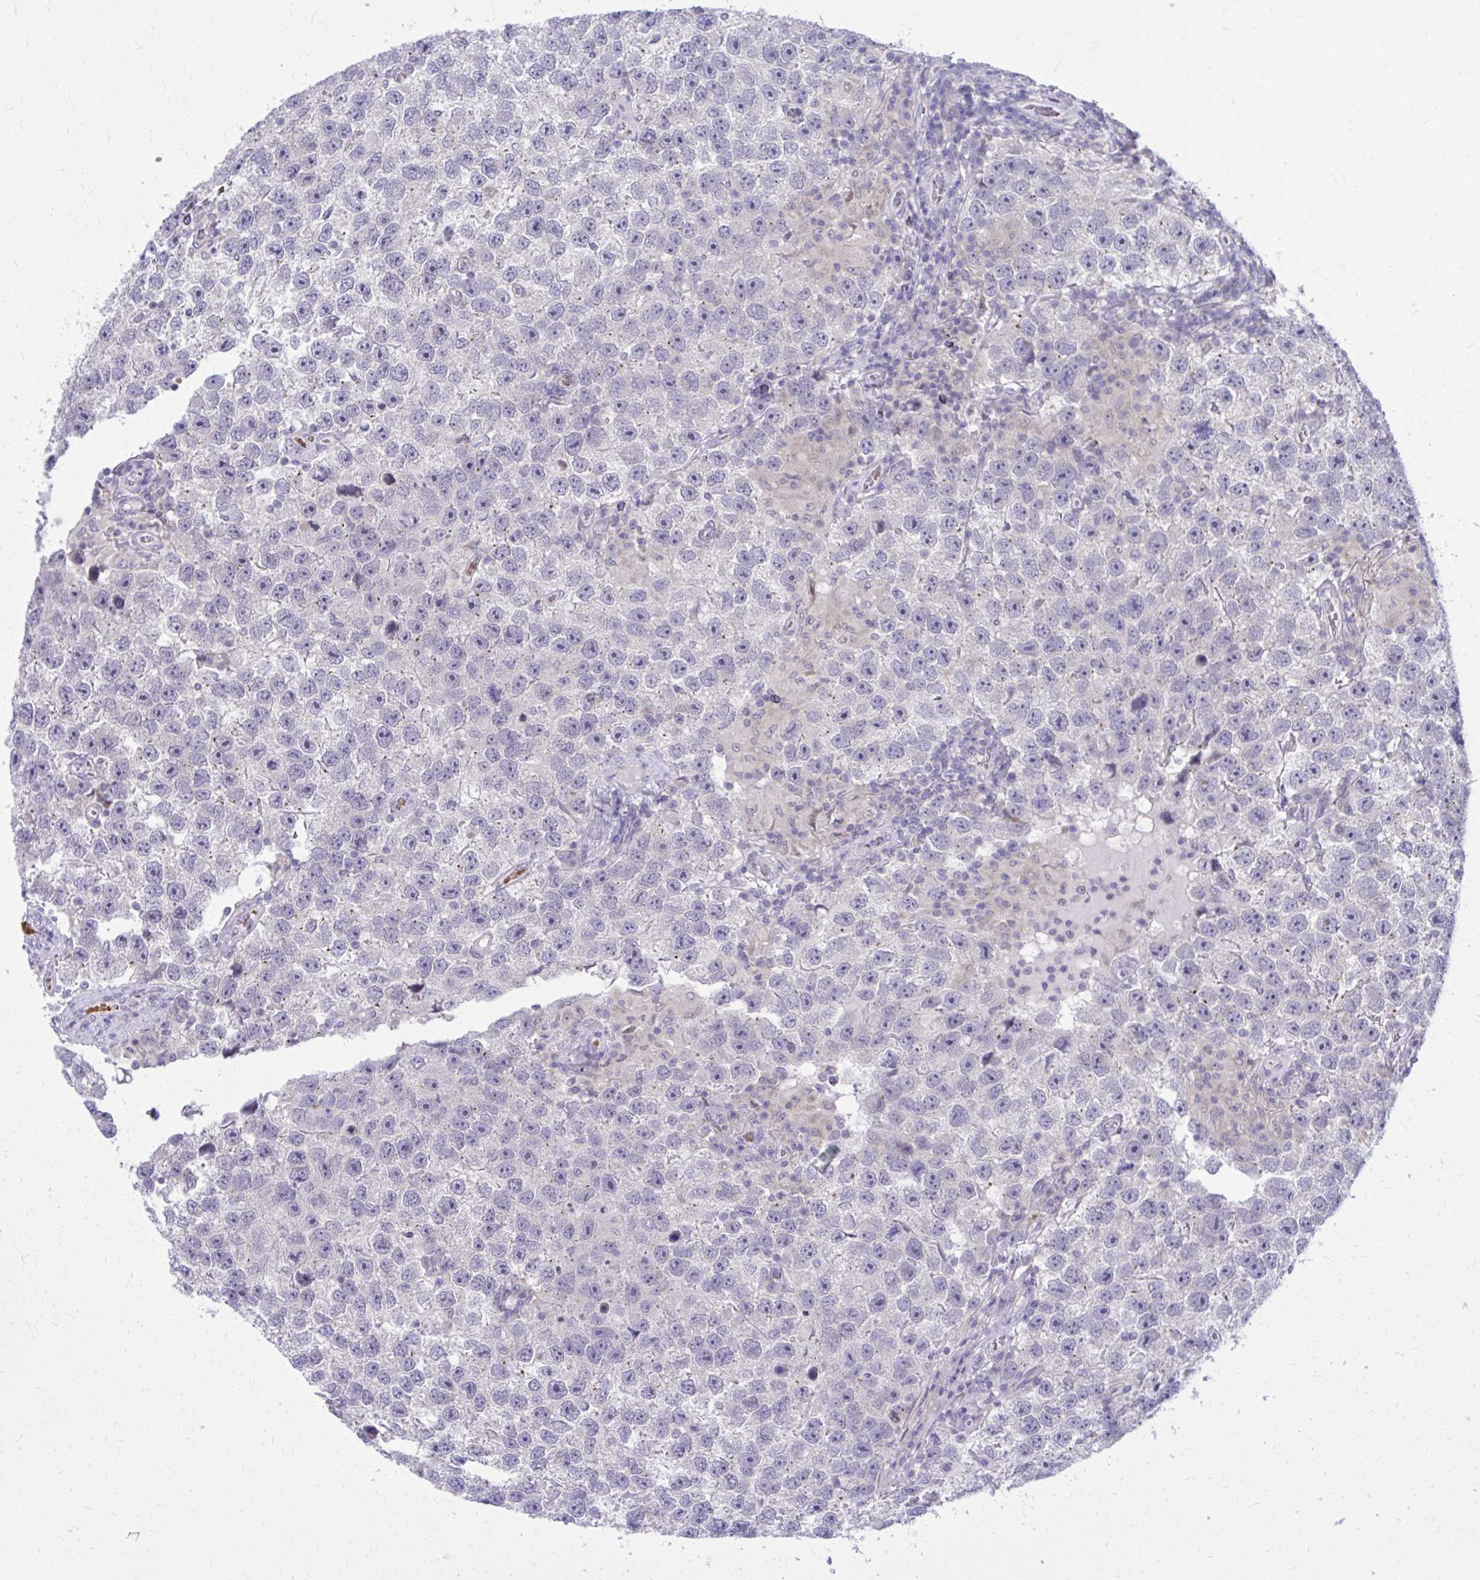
{"staining": {"intensity": "negative", "quantity": "none", "location": "none"}, "tissue": "testis cancer", "cell_type": "Tumor cells", "image_type": "cancer", "snomed": [{"axis": "morphology", "description": "Seminoma, NOS"}, {"axis": "topography", "description": "Testis"}], "caption": "Tumor cells show no significant protein expression in seminoma (testis). The staining was performed using DAB (3,3'-diaminobenzidine) to visualize the protein expression in brown, while the nuclei were stained in blue with hematoxylin (Magnification: 20x).", "gene": "DPY19L1", "patient": {"sex": "male", "age": 26}}